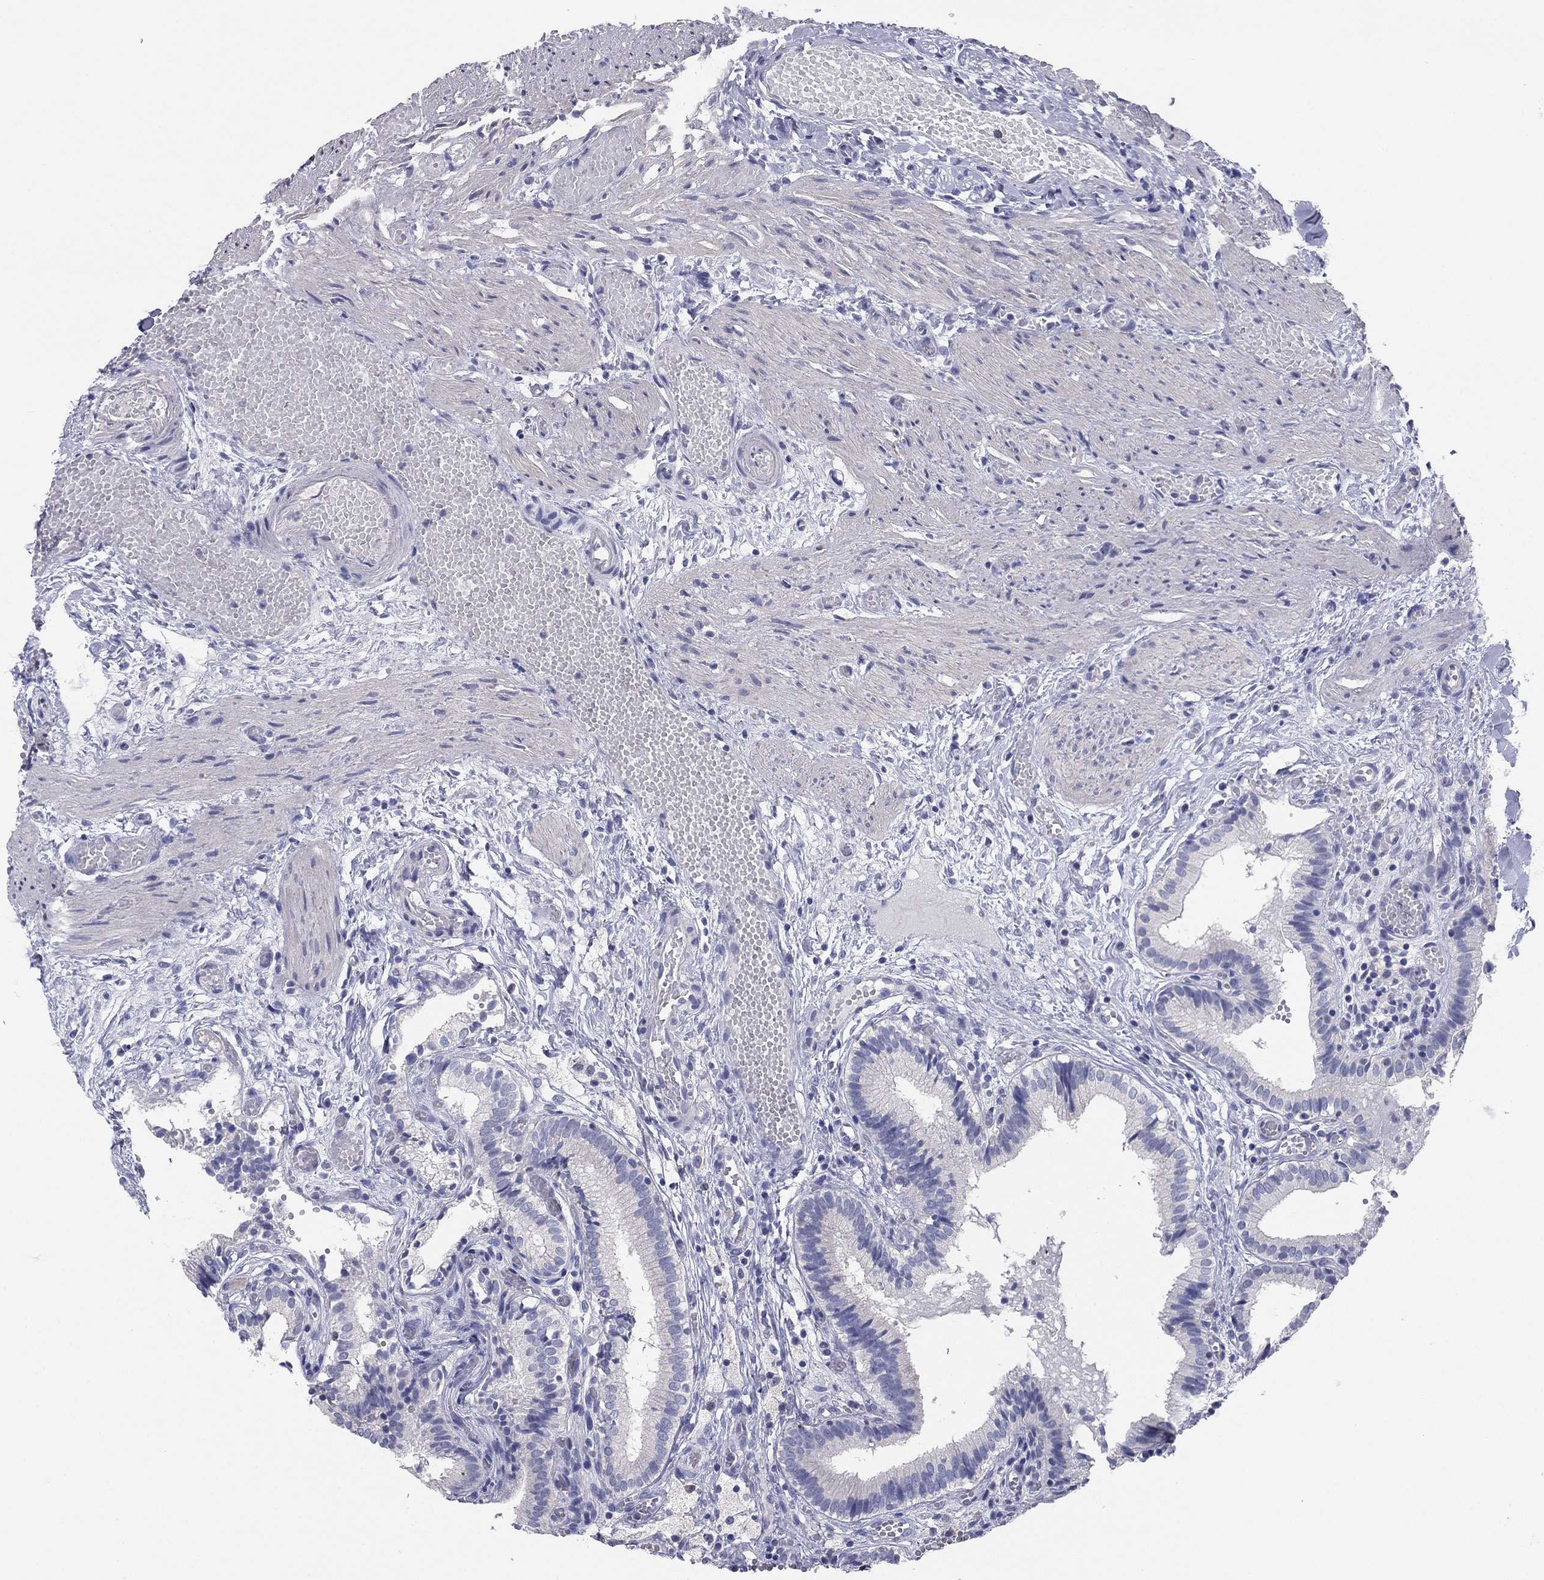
{"staining": {"intensity": "negative", "quantity": "none", "location": "none"}, "tissue": "gallbladder", "cell_type": "Glandular cells", "image_type": "normal", "snomed": [{"axis": "morphology", "description": "Normal tissue, NOS"}, {"axis": "topography", "description": "Gallbladder"}], "caption": "IHC of normal gallbladder exhibits no positivity in glandular cells.", "gene": "GRK7", "patient": {"sex": "female", "age": 24}}